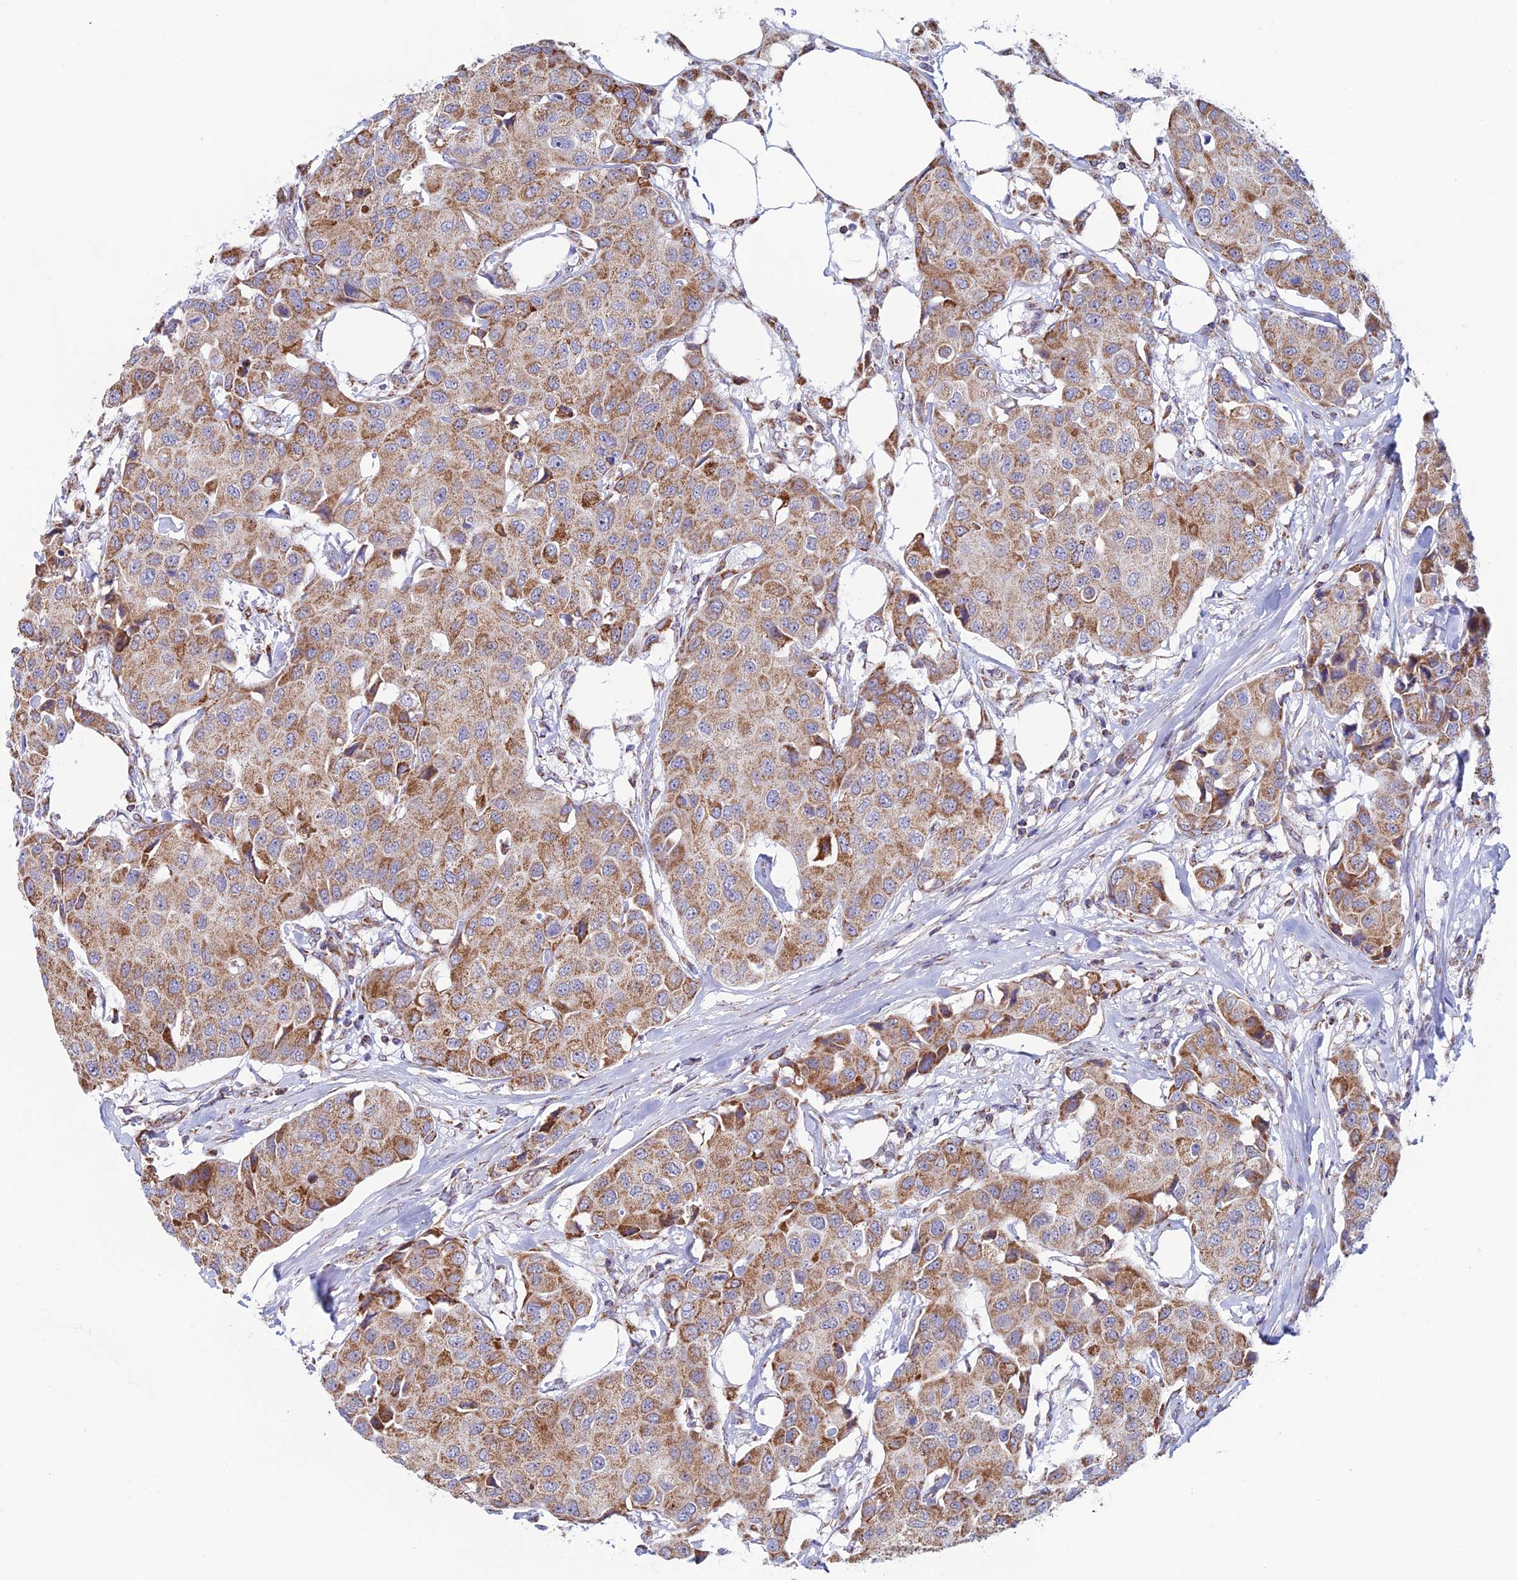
{"staining": {"intensity": "moderate", "quantity": ">75%", "location": "cytoplasmic/membranous"}, "tissue": "breast cancer", "cell_type": "Tumor cells", "image_type": "cancer", "snomed": [{"axis": "morphology", "description": "Duct carcinoma"}, {"axis": "topography", "description": "Breast"}], "caption": "Immunohistochemistry micrograph of neoplastic tissue: breast cancer (infiltrating ductal carcinoma) stained using immunohistochemistry (IHC) reveals medium levels of moderate protein expression localized specifically in the cytoplasmic/membranous of tumor cells, appearing as a cytoplasmic/membranous brown color.", "gene": "ZNG1B", "patient": {"sex": "female", "age": 80}}